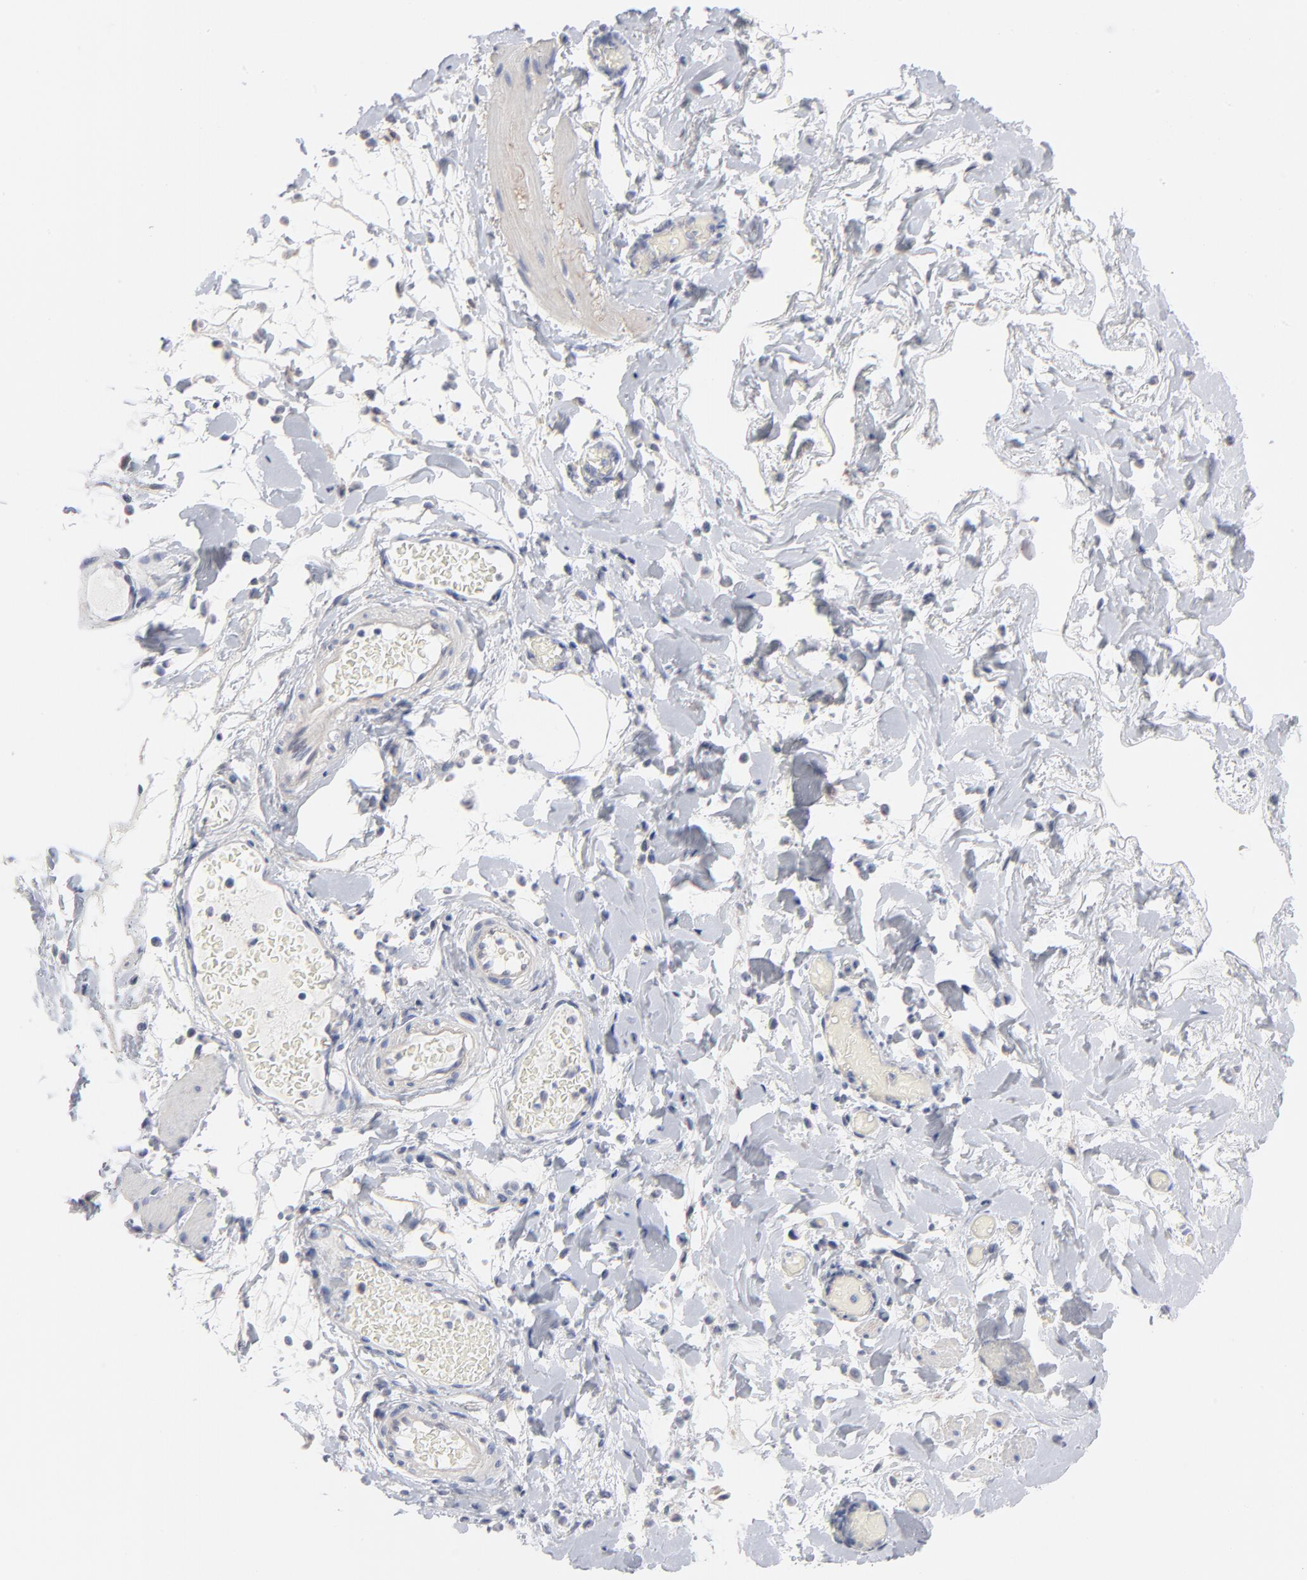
{"staining": {"intensity": "moderate", "quantity": "25%-75%", "location": "cytoplasmic/membranous"}, "tissue": "smooth muscle", "cell_type": "Smooth muscle cells", "image_type": "normal", "snomed": [{"axis": "morphology", "description": "Normal tissue, NOS"}, {"axis": "topography", "description": "Smooth muscle"}, {"axis": "topography", "description": "Colon"}], "caption": "DAB (3,3'-diaminobenzidine) immunohistochemical staining of unremarkable human smooth muscle exhibits moderate cytoplasmic/membranous protein positivity in about 25%-75% of smooth muscle cells.", "gene": "SLC16A1", "patient": {"sex": "male", "age": 67}}